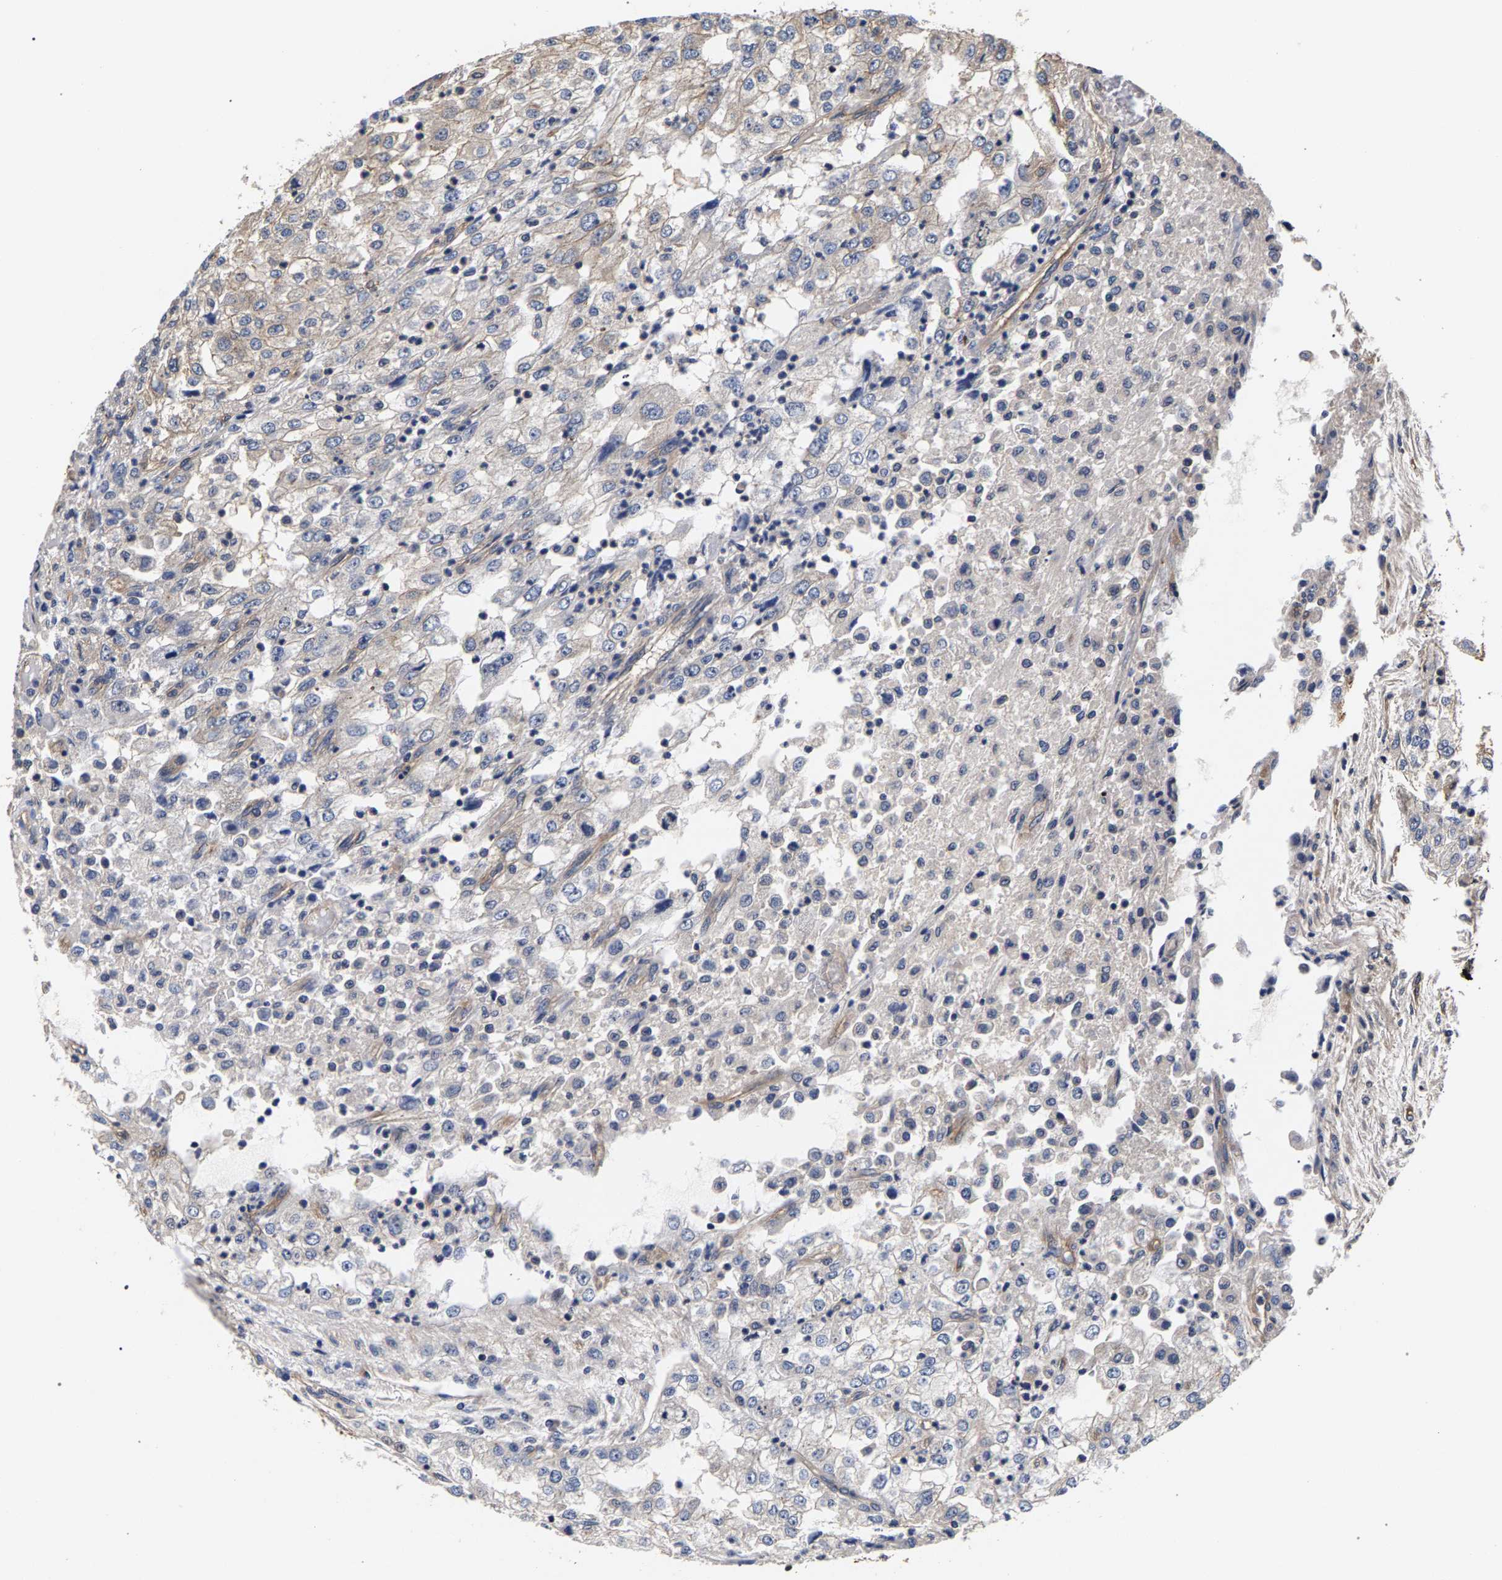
{"staining": {"intensity": "weak", "quantity": "<25%", "location": "cytoplasmic/membranous"}, "tissue": "renal cancer", "cell_type": "Tumor cells", "image_type": "cancer", "snomed": [{"axis": "morphology", "description": "Adenocarcinoma, NOS"}, {"axis": "topography", "description": "Kidney"}], "caption": "The photomicrograph demonstrates no staining of tumor cells in renal cancer. Nuclei are stained in blue.", "gene": "MARCHF7", "patient": {"sex": "female", "age": 54}}